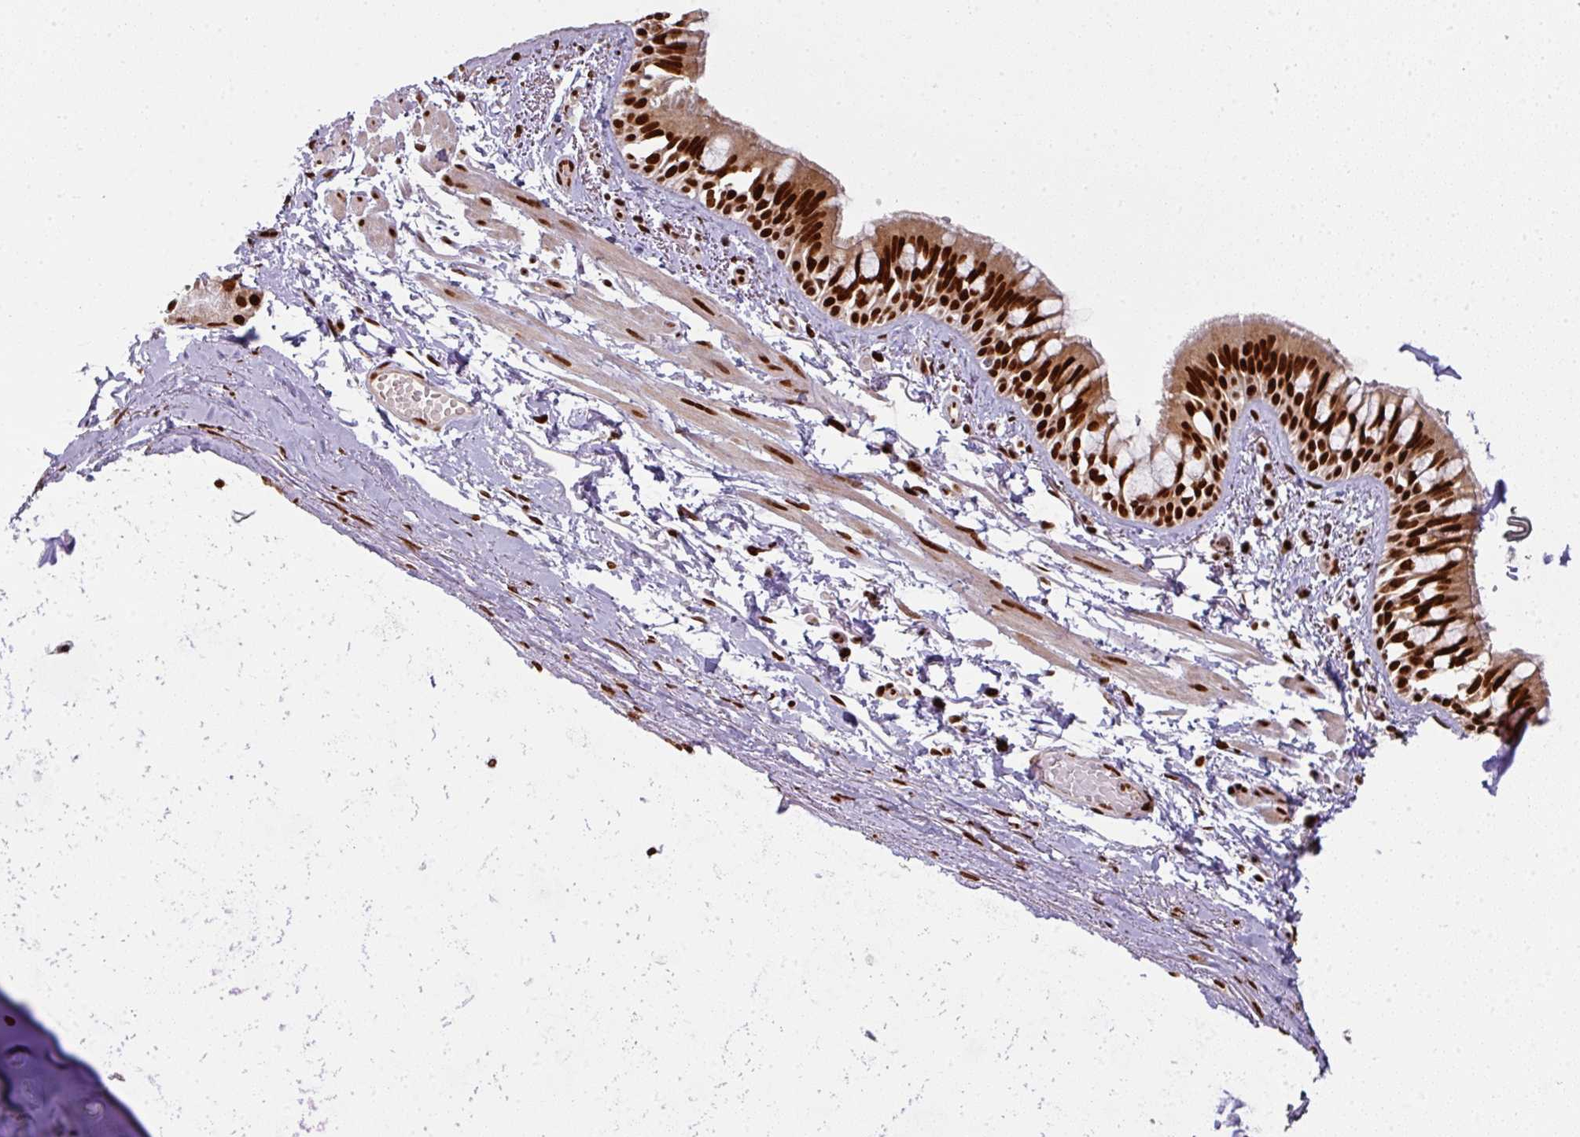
{"staining": {"intensity": "strong", "quantity": ">75%", "location": "cytoplasmic/membranous,nuclear"}, "tissue": "bronchus", "cell_type": "Respiratory epithelial cells", "image_type": "normal", "snomed": [{"axis": "morphology", "description": "Normal tissue, NOS"}, {"axis": "topography", "description": "Lymph node"}, {"axis": "topography", "description": "Cartilage tissue"}, {"axis": "topography", "description": "Bronchus"}], "caption": "Unremarkable bronchus displays strong cytoplasmic/membranous,nuclear expression in about >75% of respiratory epithelial cells.", "gene": "SIK3", "patient": {"sex": "female", "age": 70}}